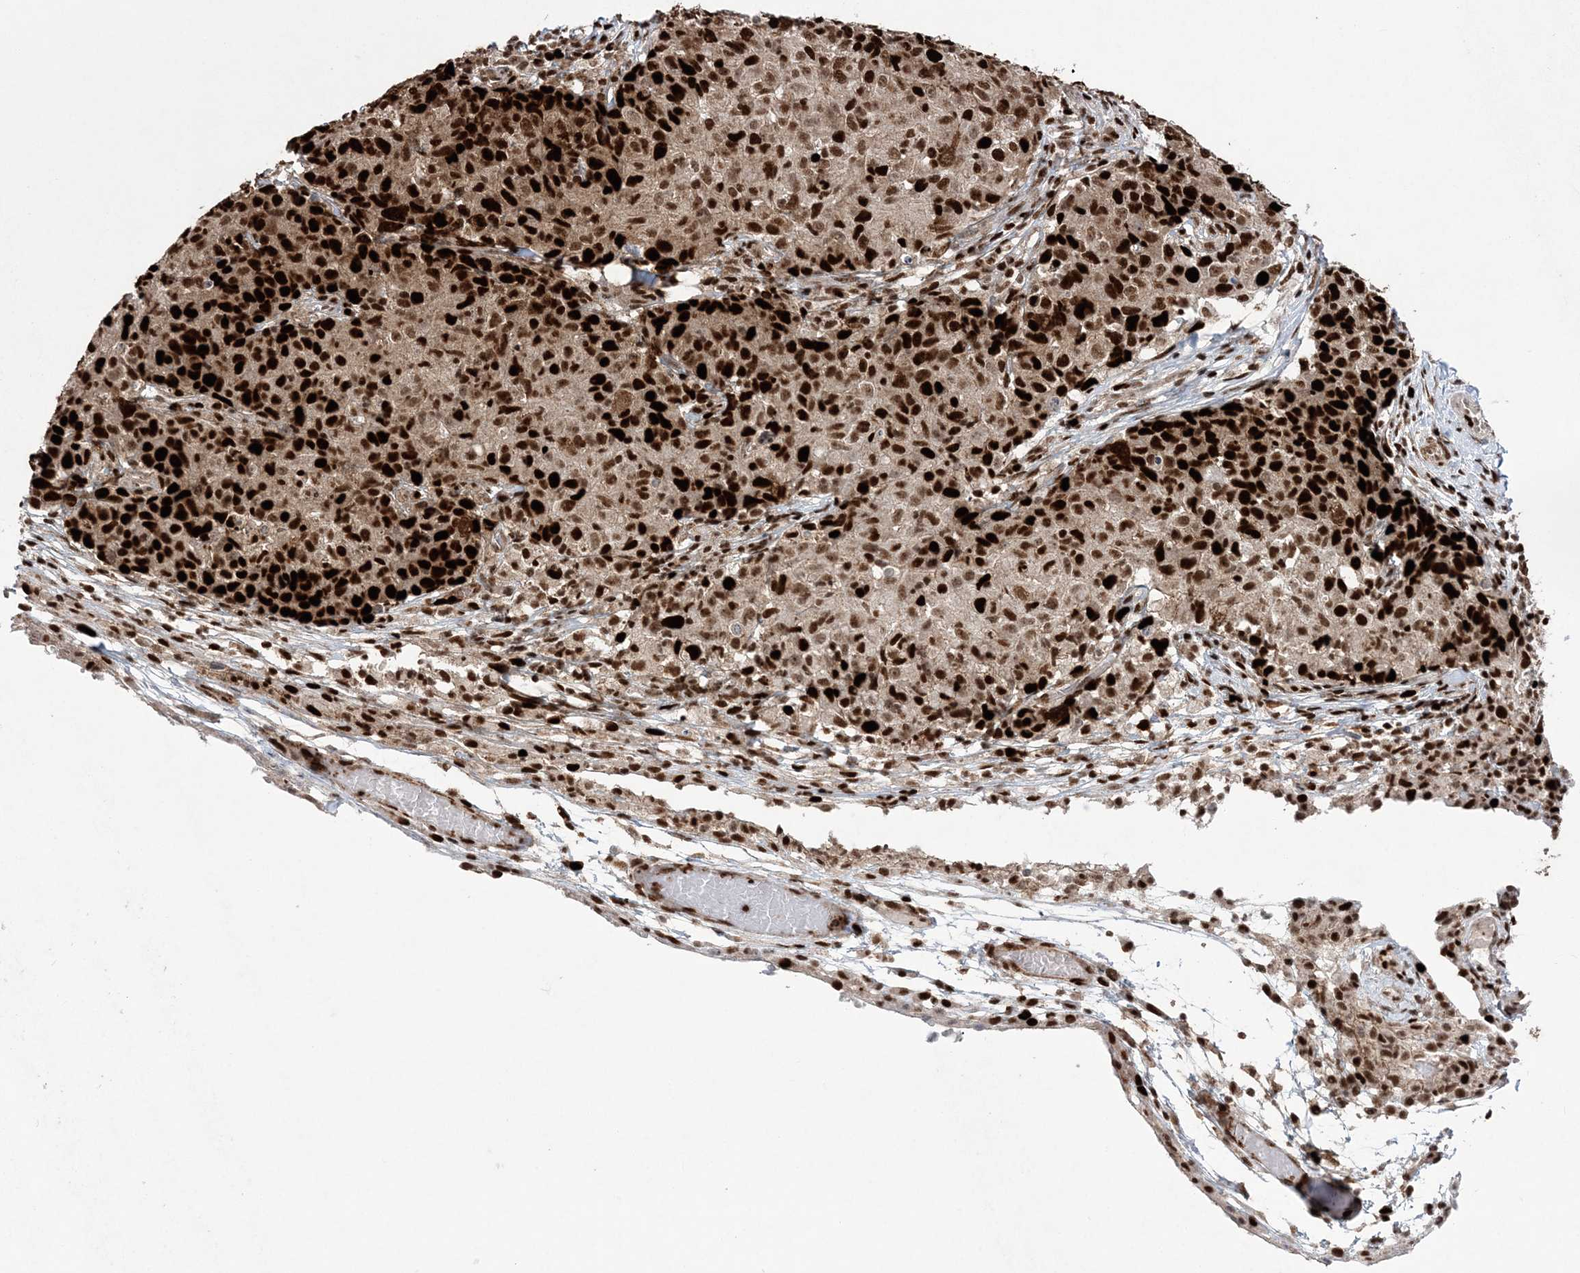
{"staining": {"intensity": "strong", "quantity": ">75%", "location": "nuclear"}, "tissue": "ovarian cancer", "cell_type": "Tumor cells", "image_type": "cancer", "snomed": [{"axis": "morphology", "description": "Carcinoma, endometroid"}, {"axis": "topography", "description": "Ovary"}], "caption": "Protein staining of ovarian cancer tissue shows strong nuclear expression in about >75% of tumor cells. (Stains: DAB (3,3'-diaminobenzidine) in brown, nuclei in blue, Microscopy: brightfield microscopy at high magnification).", "gene": "LIG1", "patient": {"sex": "female", "age": 42}}